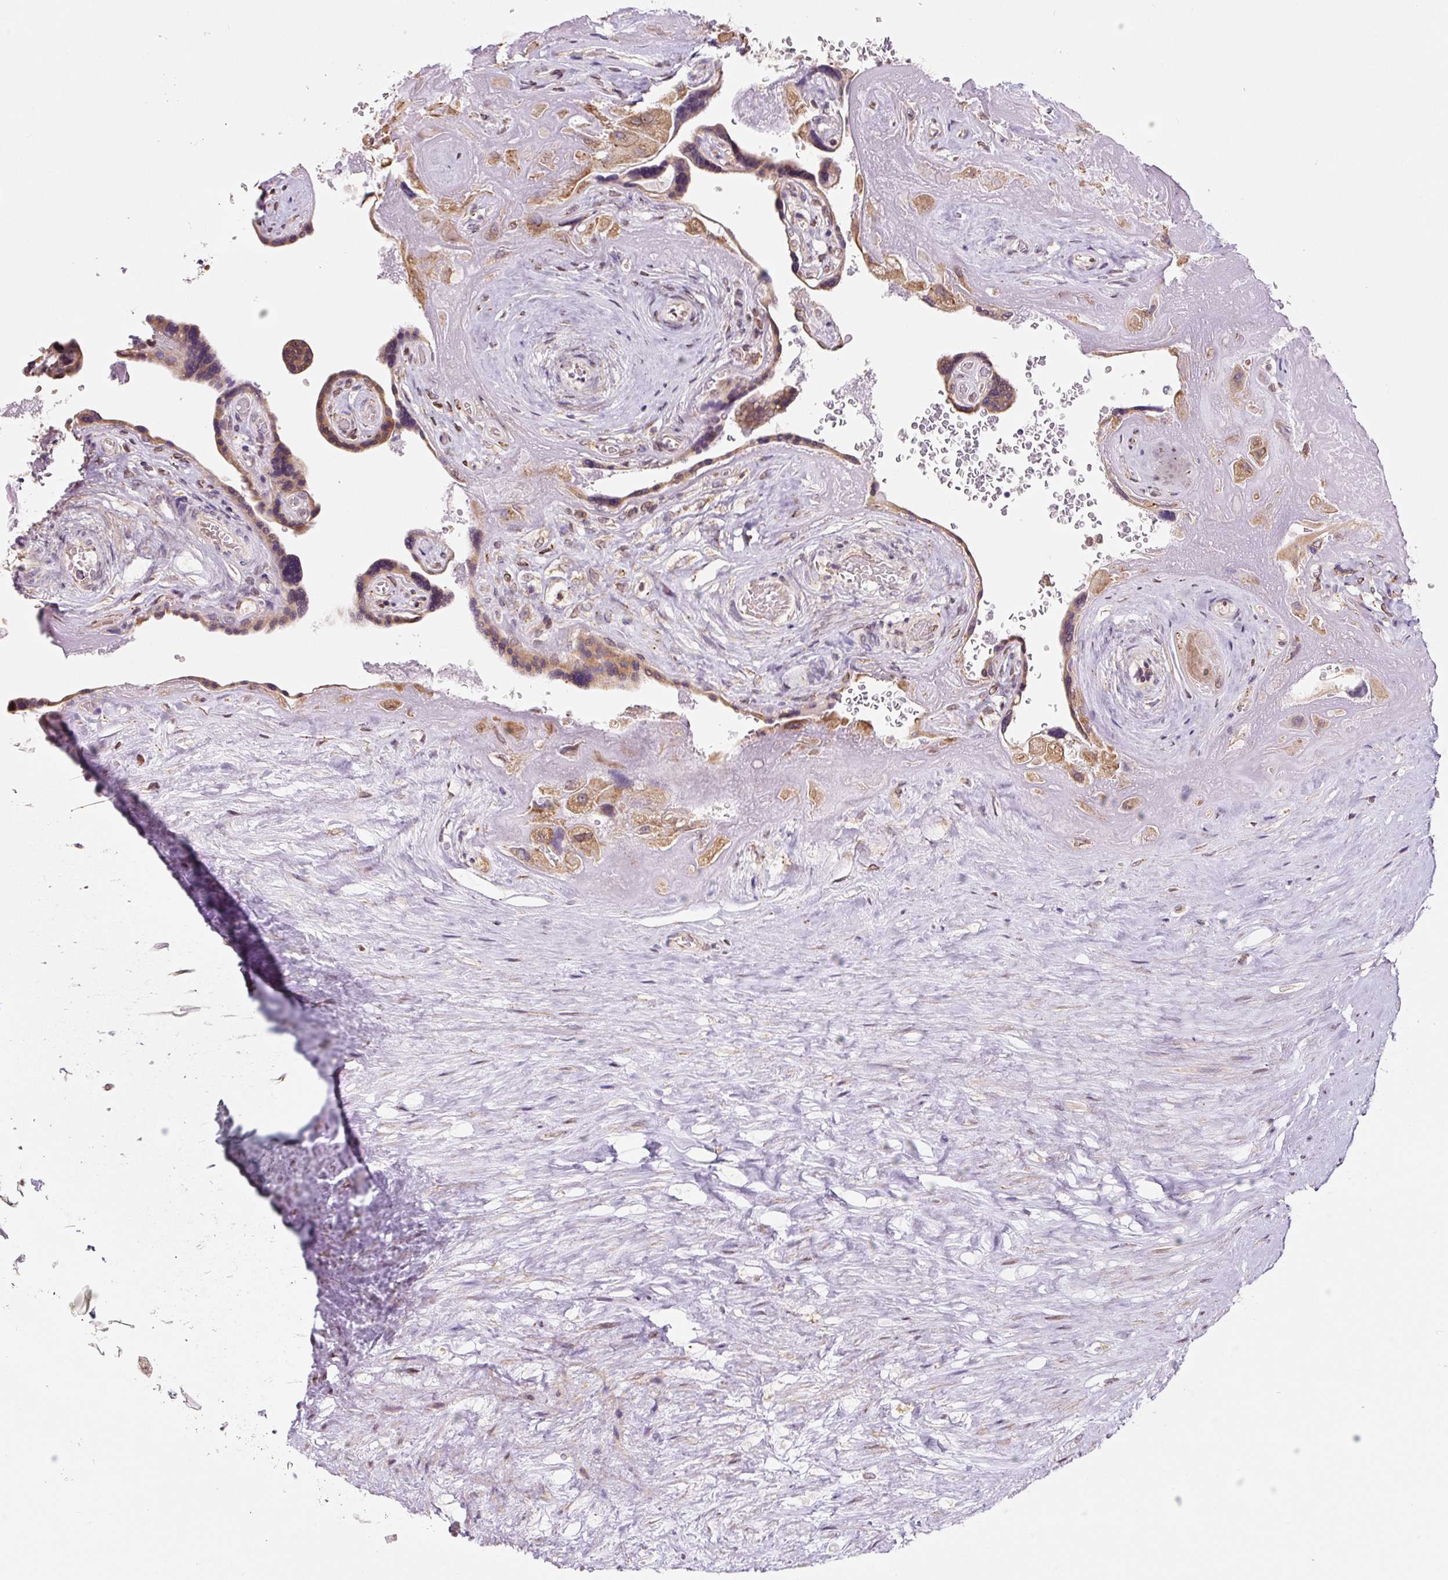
{"staining": {"intensity": "moderate", "quantity": "25%-75%", "location": "cytoplasmic/membranous"}, "tissue": "placenta", "cell_type": "Trophoblastic cells", "image_type": "normal", "snomed": [{"axis": "morphology", "description": "Normal tissue, NOS"}, {"axis": "topography", "description": "Placenta"}], "caption": "Immunohistochemical staining of unremarkable placenta demonstrates medium levels of moderate cytoplasmic/membranous expression in approximately 25%-75% of trophoblastic cells.", "gene": "ASRGL1", "patient": {"sex": "female", "age": 32}}